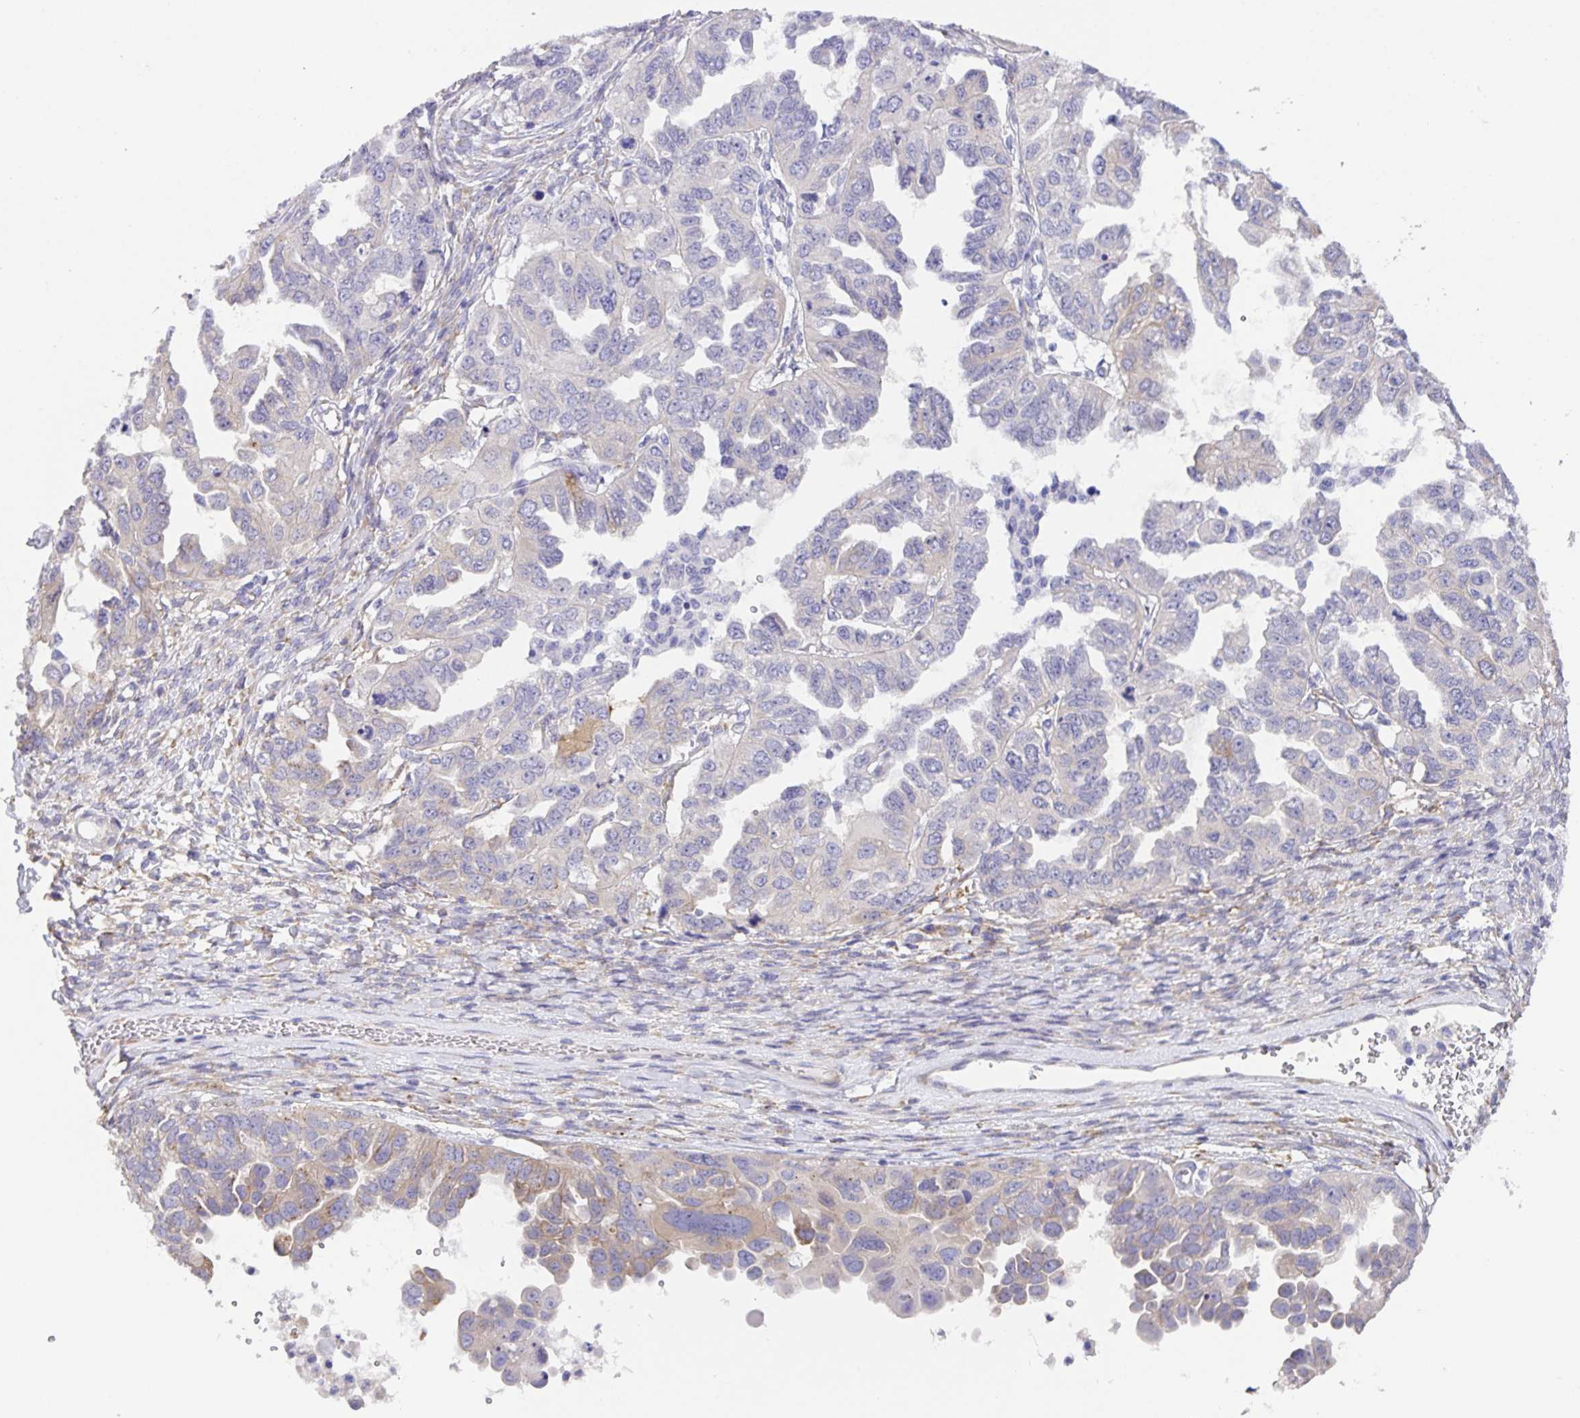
{"staining": {"intensity": "negative", "quantity": "none", "location": "none"}, "tissue": "ovarian cancer", "cell_type": "Tumor cells", "image_type": "cancer", "snomed": [{"axis": "morphology", "description": "Cystadenocarcinoma, serous, NOS"}, {"axis": "topography", "description": "Ovary"}], "caption": "A photomicrograph of serous cystadenocarcinoma (ovarian) stained for a protein demonstrates no brown staining in tumor cells.", "gene": "PRR36", "patient": {"sex": "female", "age": 53}}